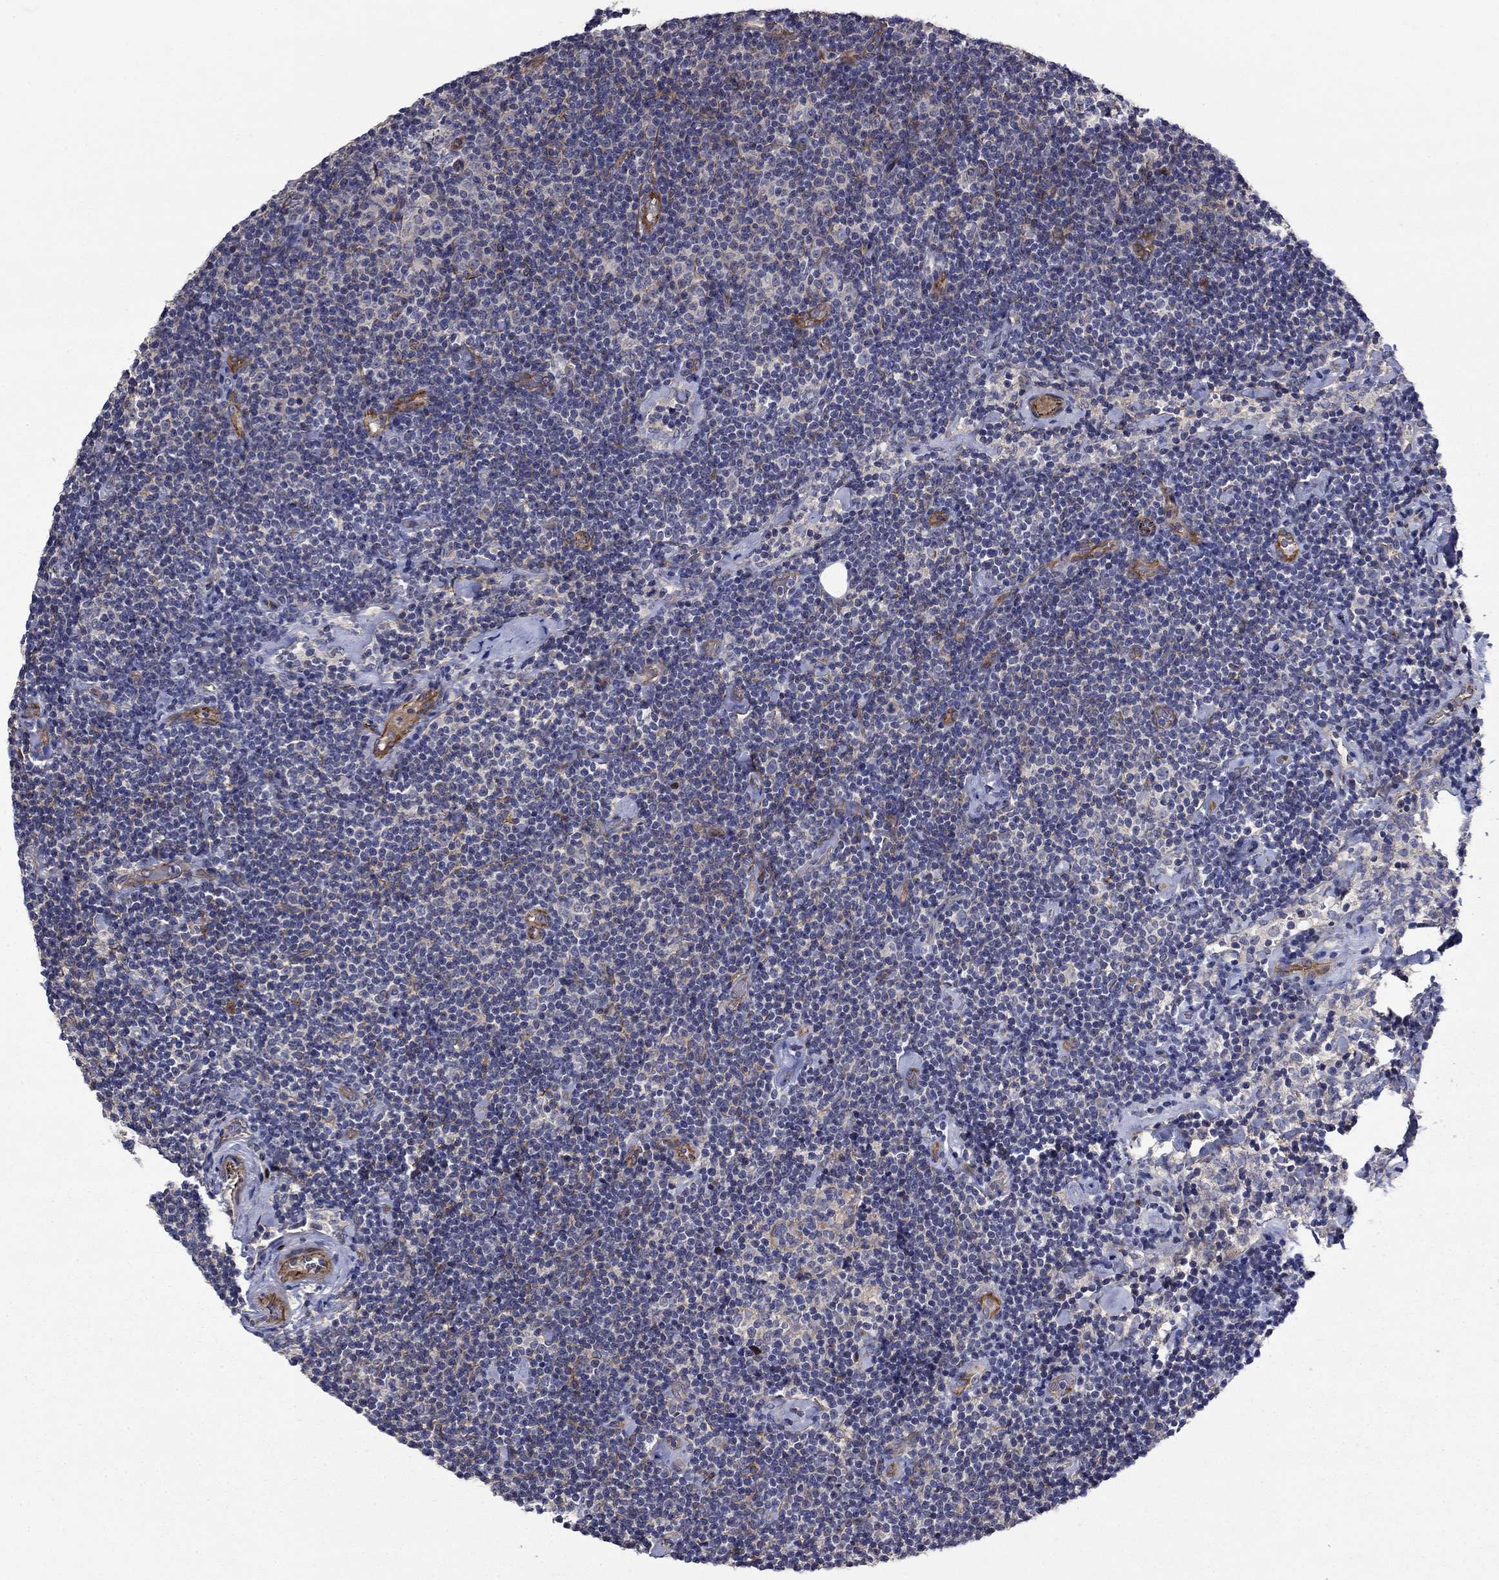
{"staining": {"intensity": "negative", "quantity": "none", "location": "none"}, "tissue": "lymphoma", "cell_type": "Tumor cells", "image_type": "cancer", "snomed": [{"axis": "morphology", "description": "Malignant lymphoma, non-Hodgkin's type, Low grade"}, {"axis": "topography", "description": "Lymph node"}], "caption": "Tumor cells show no significant expression in malignant lymphoma, non-Hodgkin's type (low-grade).", "gene": "SLC7A1", "patient": {"sex": "male", "age": 81}}